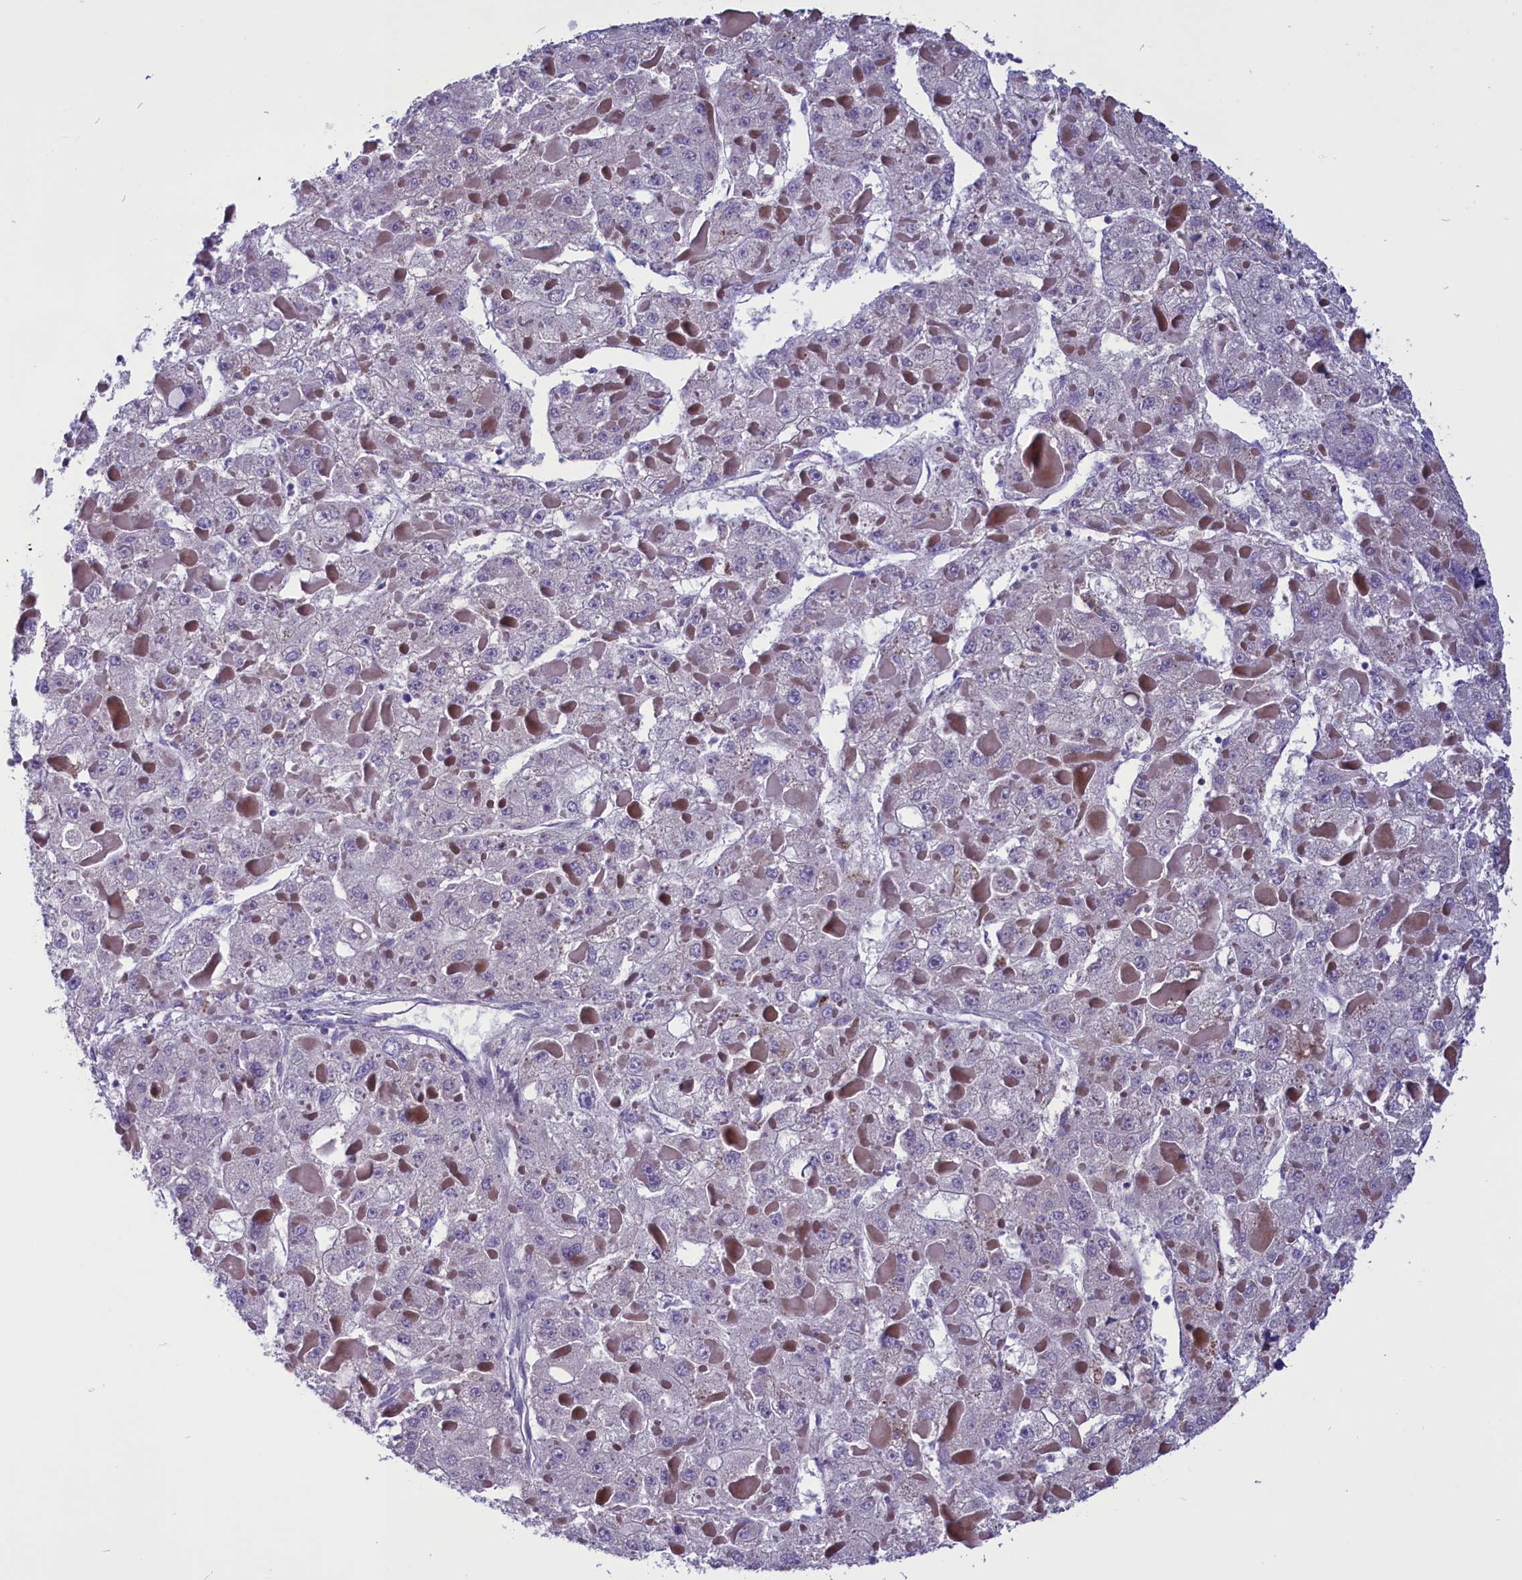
{"staining": {"intensity": "negative", "quantity": "none", "location": "none"}, "tissue": "liver cancer", "cell_type": "Tumor cells", "image_type": "cancer", "snomed": [{"axis": "morphology", "description": "Carcinoma, Hepatocellular, NOS"}, {"axis": "topography", "description": "Liver"}], "caption": "Tumor cells are negative for brown protein staining in liver cancer (hepatocellular carcinoma).", "gene": "MIEF2", "patient": {"sex": "female", "age": 73}}